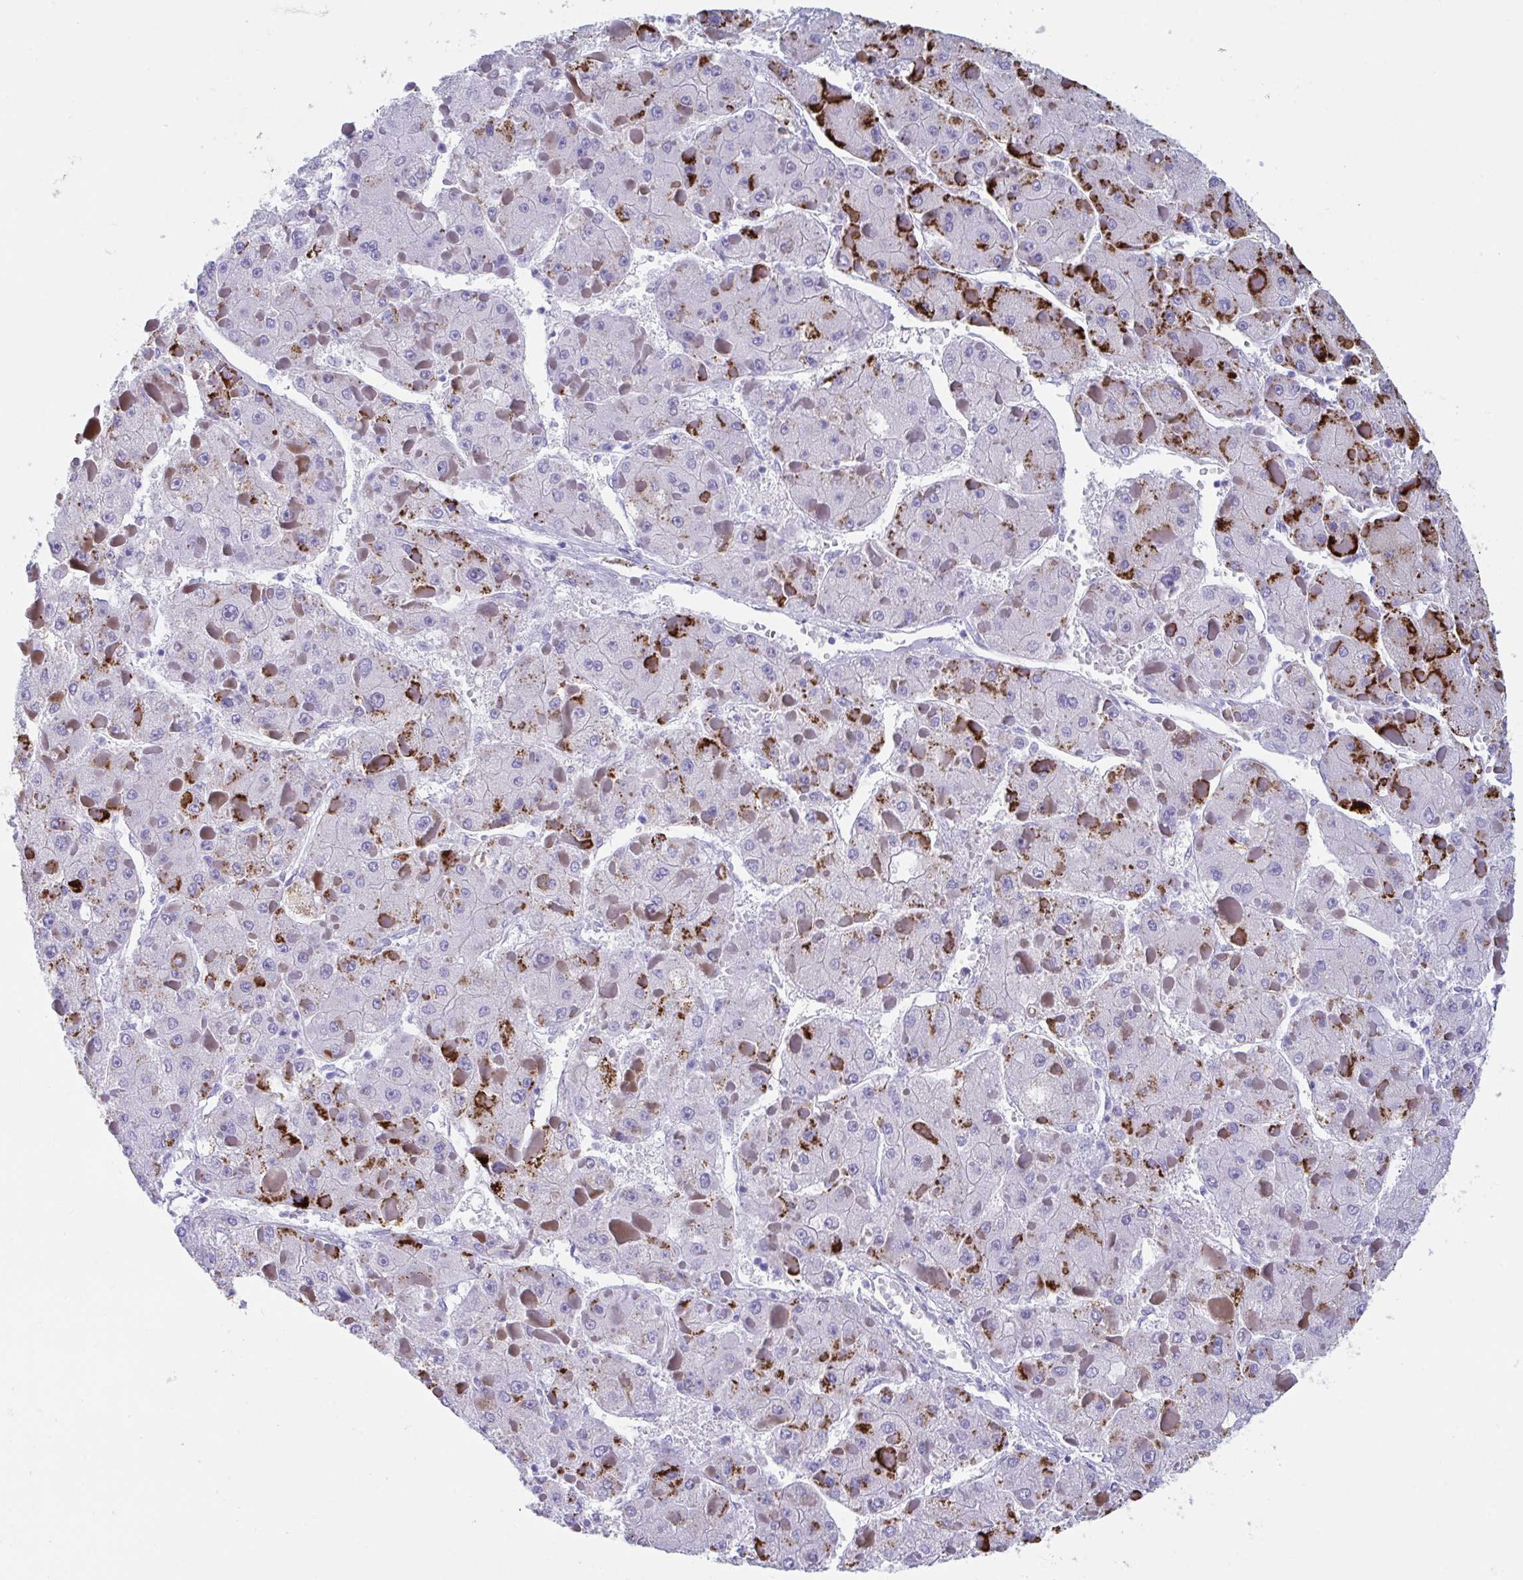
{"staining": {"intensity": "strong", "quantity": "25%-75%", "location": "cytoplasmic/membranous"}, "tissue": "liver cancer", "cell_type": "Tumor cells", "image_type": "cancer", "snomed": [{"axis": "morphology", "description": "Carcinoma, Hepatocellular, NOS"}, {"axis": "topography", "description": "Liver"}], "caption": "Human hepatocellular carcinoma (liver) stained with a brown dye exhibits strong cytoplasmic/membranous positive positivity in about 25%-75% of tumor cells.", "gene": "TTC30B", "patient": {"sex": "female", "age": 73}}